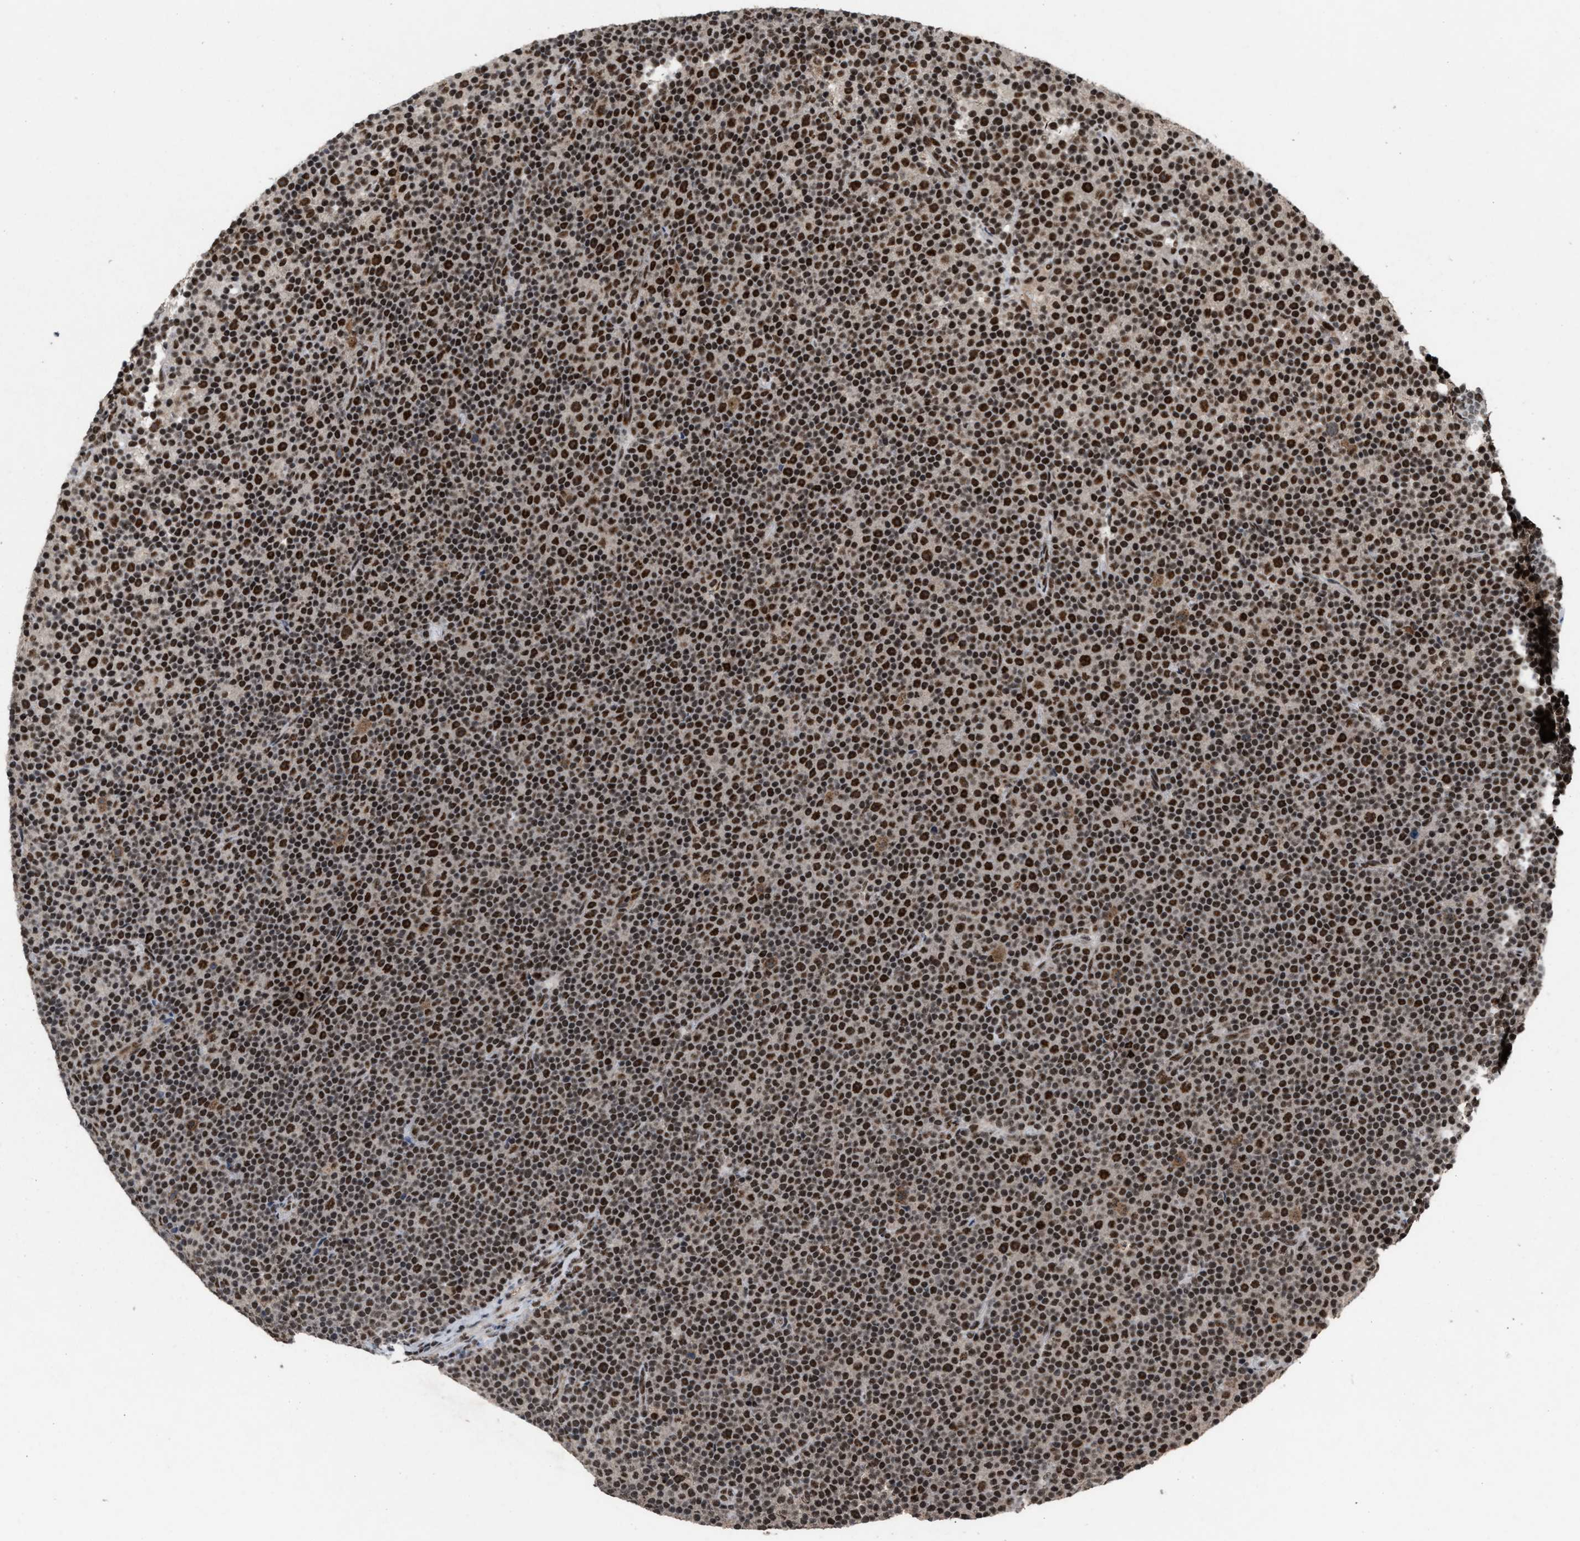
{"staining": {"intensity": "strong", "quantity": ">75%", "location": "nuclear"}, "tissue": "lymphoma", "cell_type": "Tumor cells", "image_type": "cancer", "snomed": [{"axis": "morphology", "description": "Malignant lymphoma, non-Hodgkin's type, Low grade"}, {"axis": "topography", "description": "Lymph node"}], "caption": "A brown stain labels strong nuclear staining of a protein in human malignant lymphoma, non-Hodgkin's type (low-grade) tumor cells.", "gene": "PRPF4", "patient": {"sex": "female", "age": 67}}